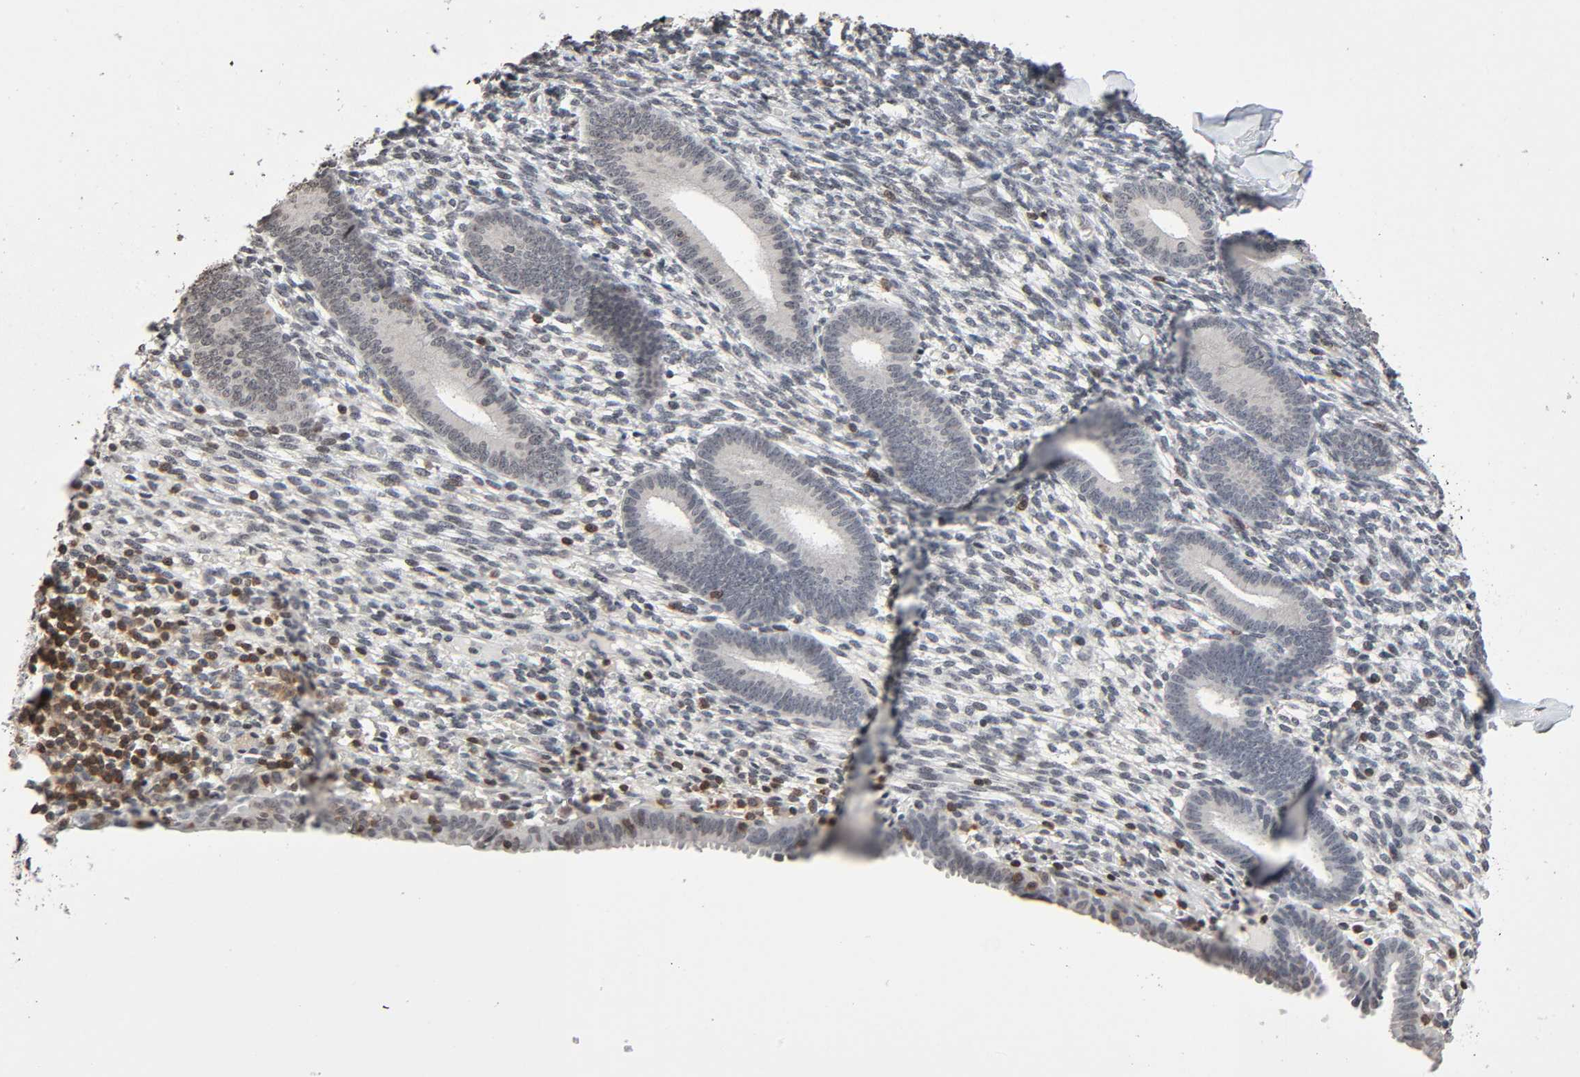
{"staining": {"intensity": "moderate", "quantity": "<25%", "location": "nuclear"}, "tissue": "endometrium", "cell_type": "Cells in endometrial stroma", "image_type": "normal", "snomed": [{"axis": "morphology", "description": "Normal tissue, NOS"}, {"axis": "topography", "description": "Endometrium"}], "caption": "Immunohistochemical staining of unremarkable human endometrium exhibits <25% levels of moderate nuclear protein staining in about <25% of cells in endometrial stroma. (brown staining indicates protein expression, while blue staining denotes nuclei).", "gene": "STK4", "patient": {"sex": "female", "age": 57}}